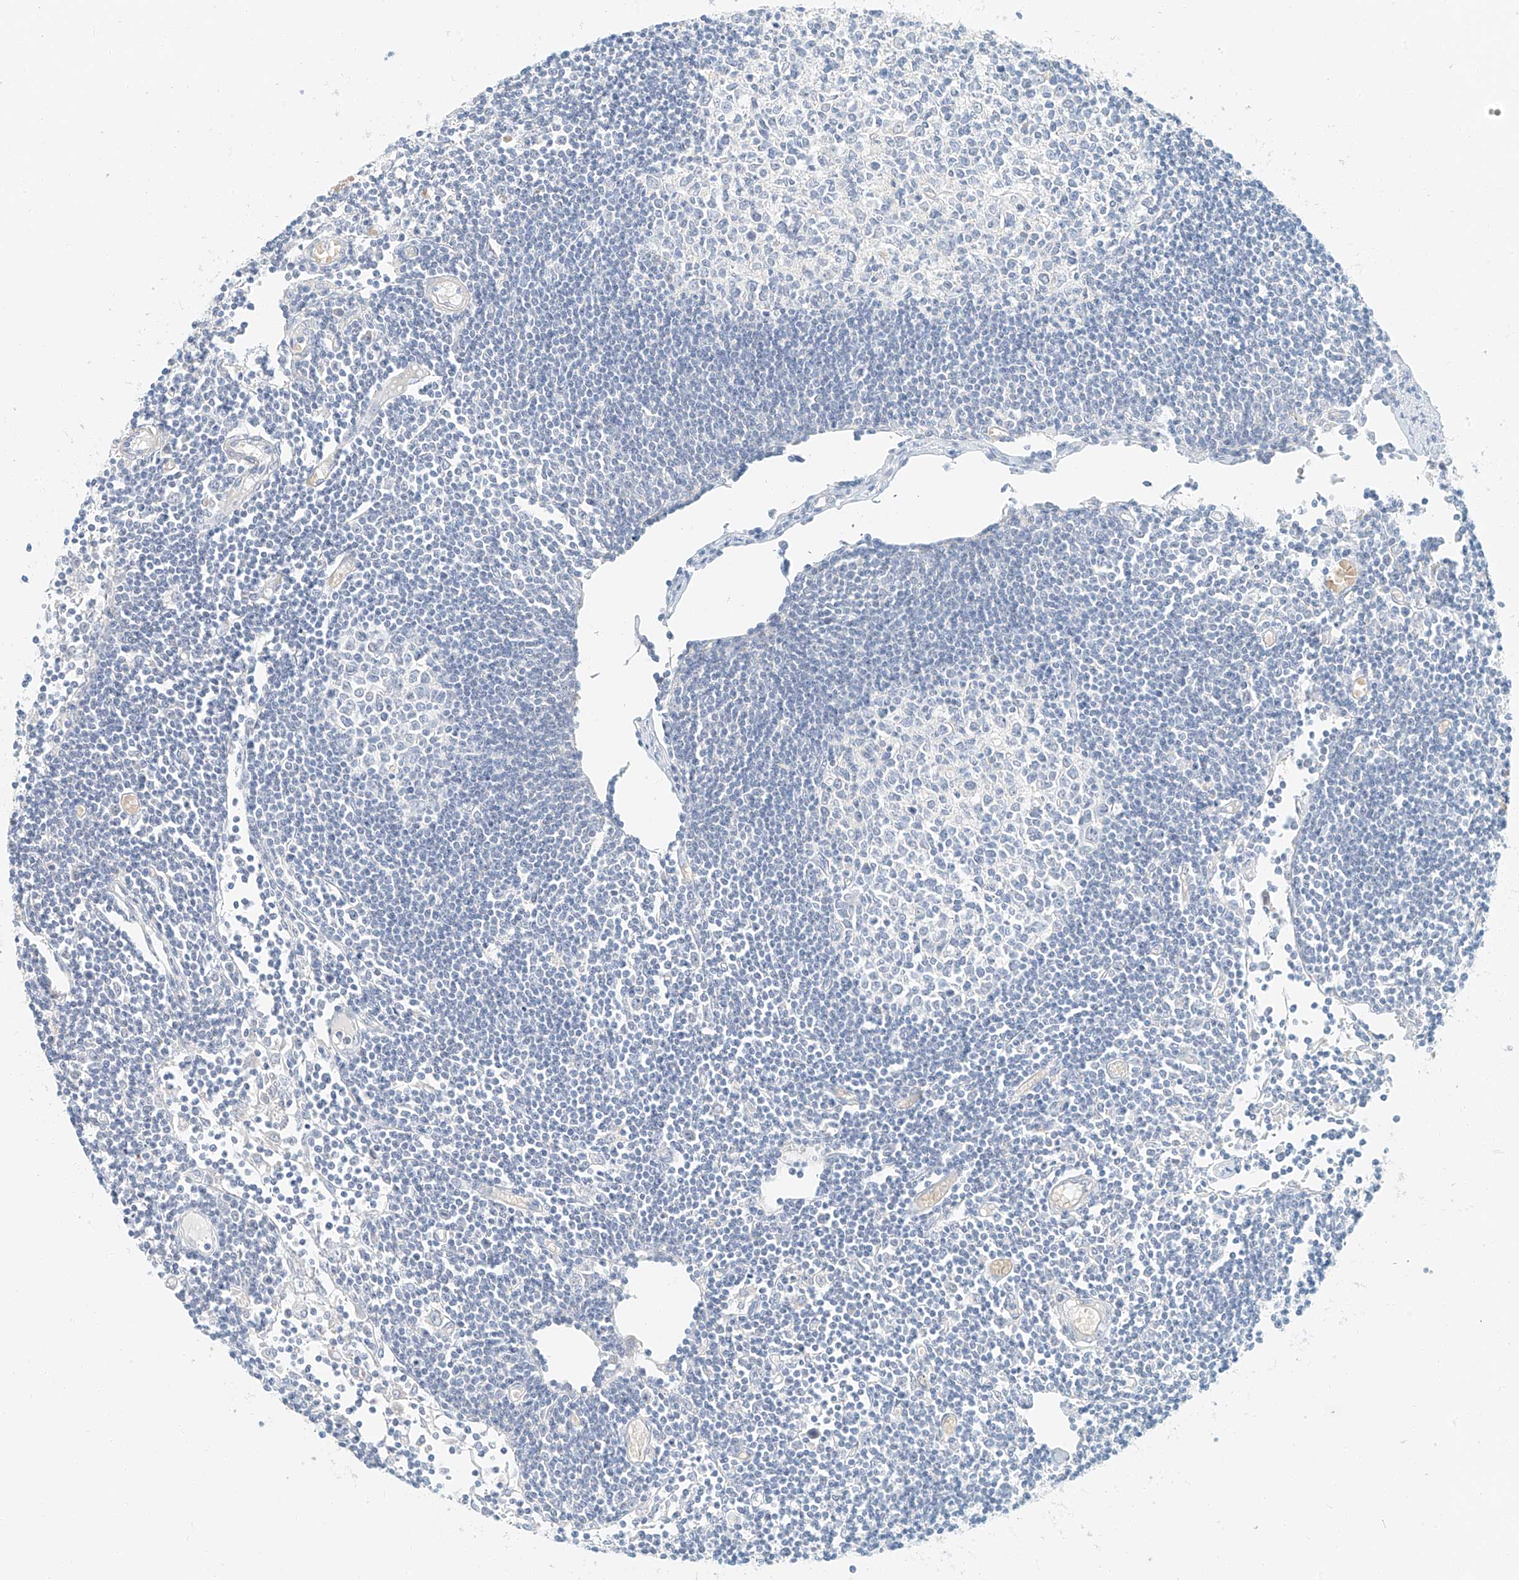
{"staining": {"intensity": "negative", "quantity": "none", "location": "none"}, "tissue": "lymph node", "cell_type": "Germinal center cells", "image_type": "normal", "snomed": [{"axis": "morphology", "description": "Normal tissue, NOS"}, {"axis": "topography", "description": "Lymph node"}], "caption": "A photomicrograph of lymph node stained for a protein displays no brown staining in germinal center cells.", "gene": "PGC", "patient": {"sex": "female", "age": 11}}